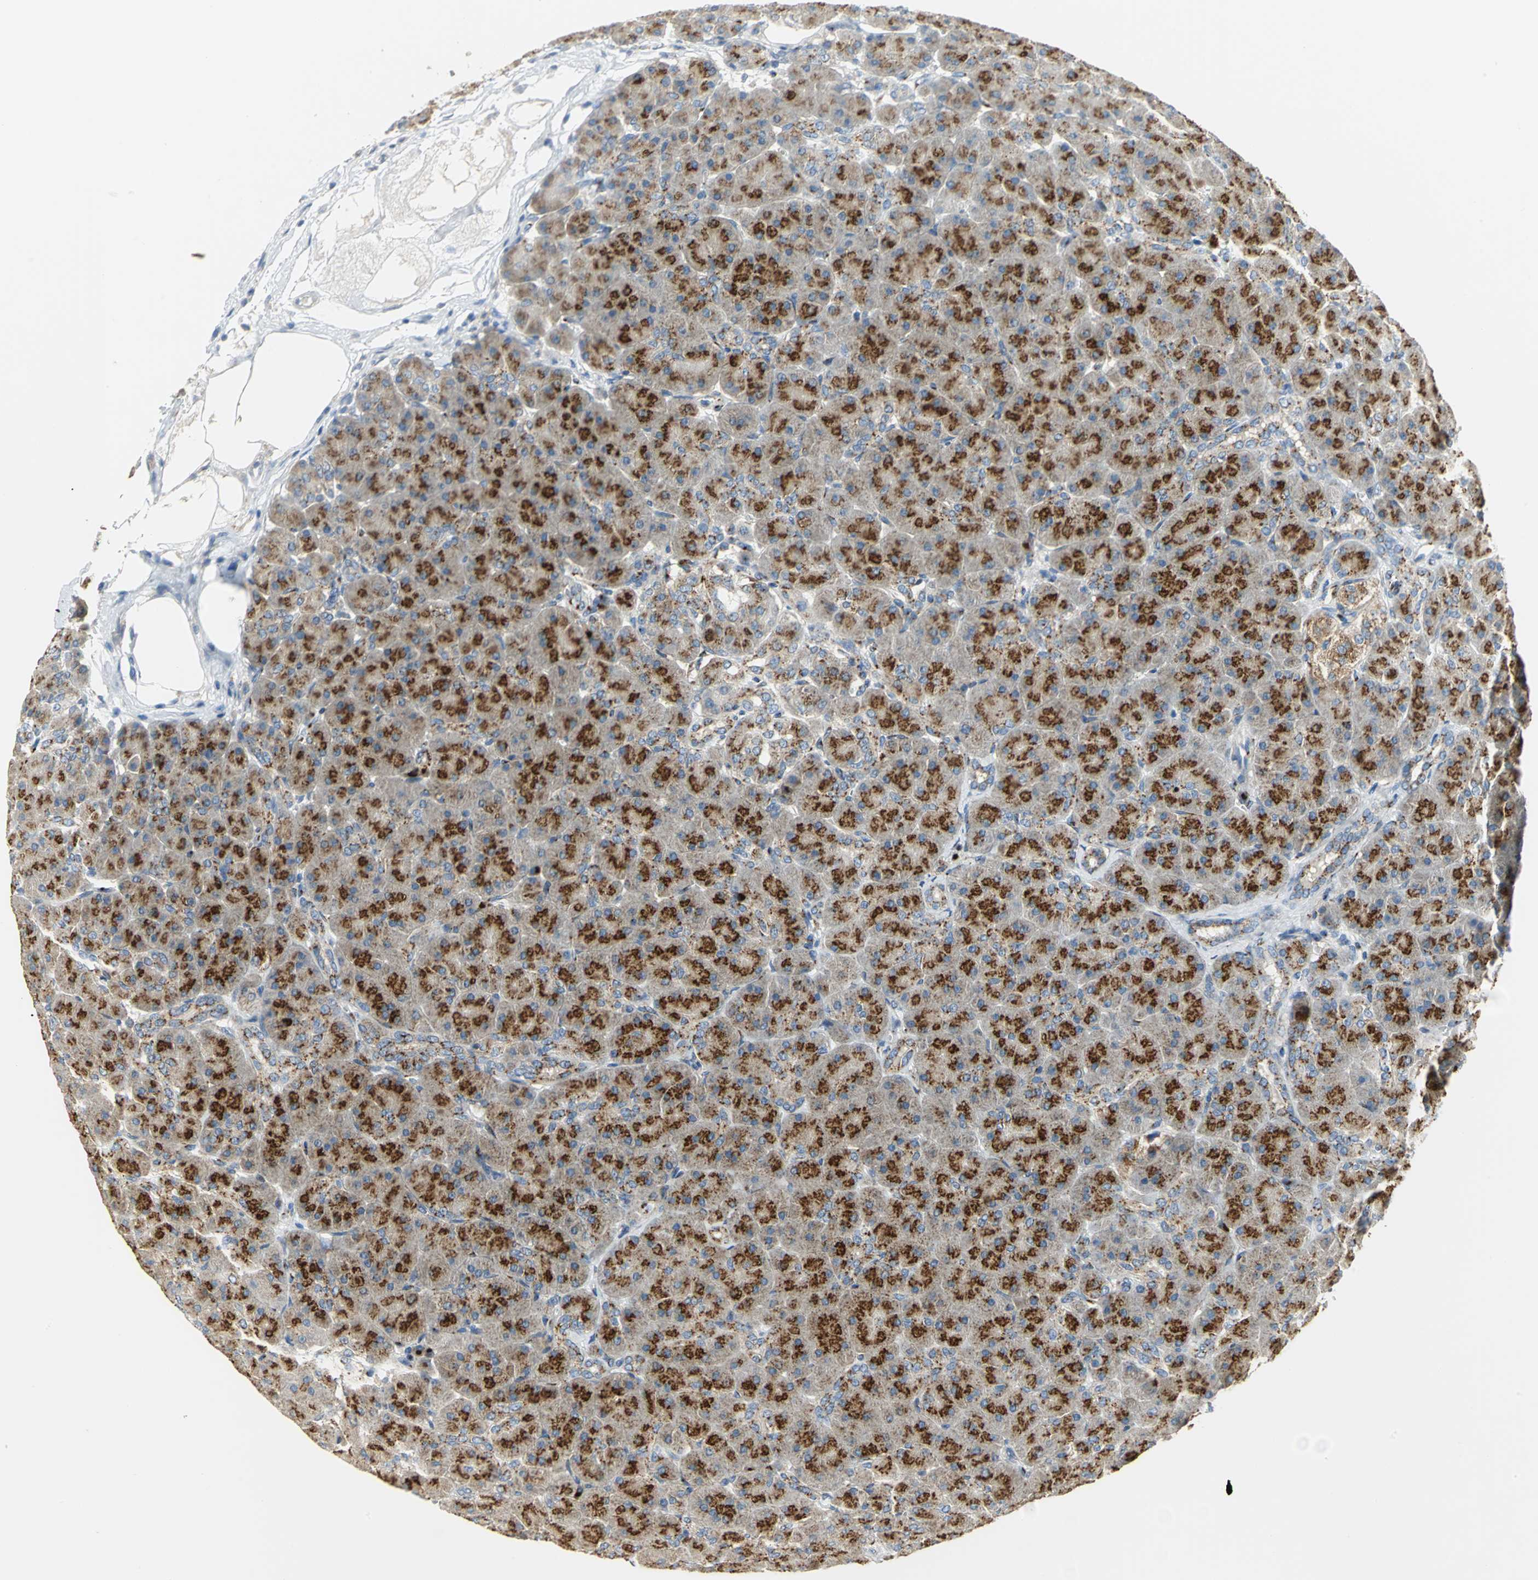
{"staining": {"intensity": "strong", "quantity": ">75%", "location": "cytoplasmic/membranous"}, "tissue": "pancreas", "cell_type": "Exocrine glandular cells", "image_type": "normal", "snomed": [{"axis": "morphology", "description": "Normal tissue, NOS"}, {"axis": "topography", "description": "Pancreas"}], "caption": "Brown immunohistochemical staining in unremarkable human pancreas displays strong cytoplasmic/membranous positivity in approximately >75% of exocrine glandular cells.", "gene": "GPR3", "patient": {"sex": "male", "age": 66}}